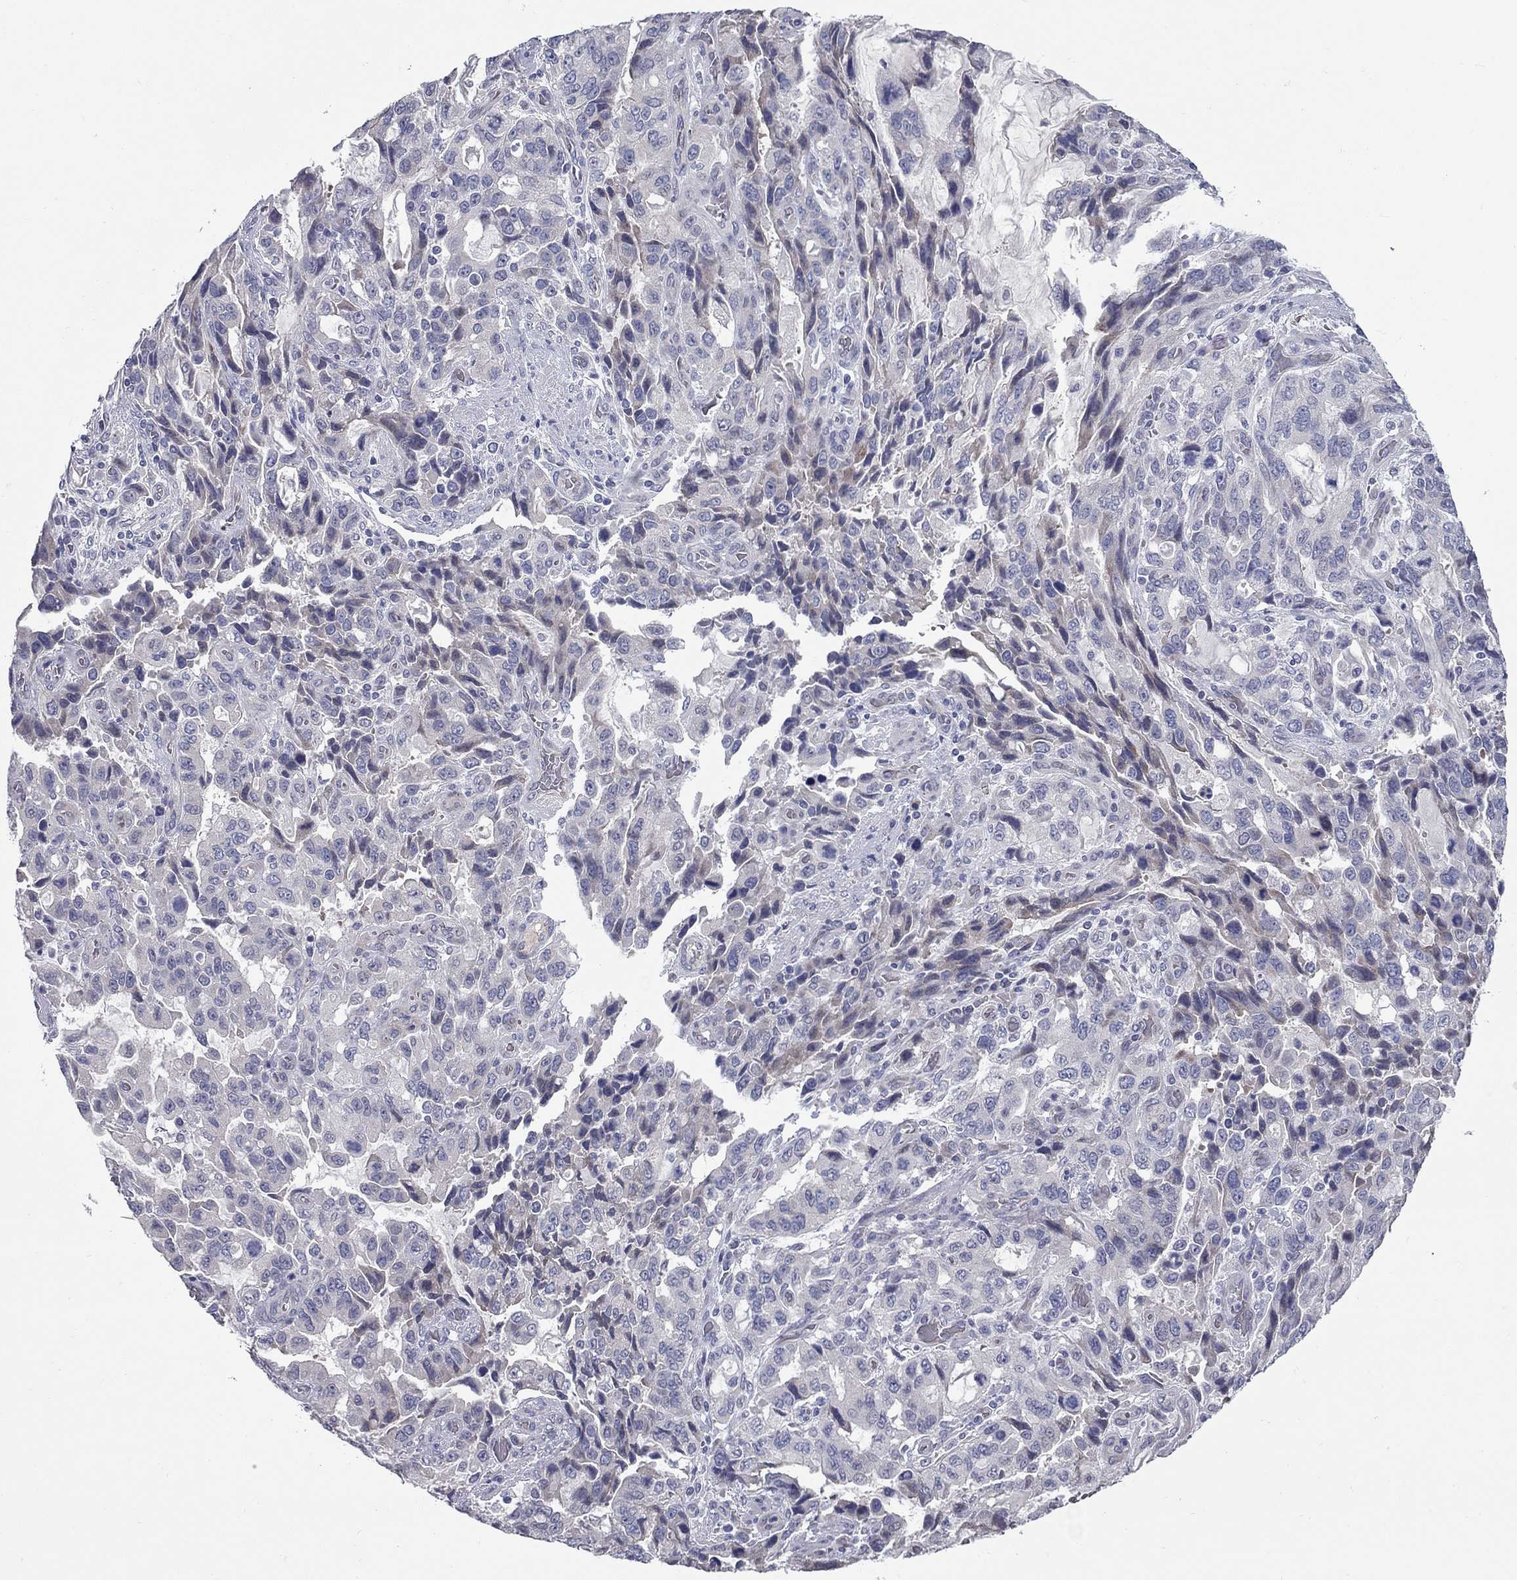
{"staining": {"intensity": "weak", "quantity": "<25%", "location": "cytoplasmic/membranous"}, "tissue": "stomach cancer", "cell_type": "Tumor cells", "image_type": "cancer", "snomed": [{"axis": "morphology", "description": "Adenocarcinoma, NOS"}, {"axis": "topography", "description": "Stomach, upper"}], "caption": "Stomach cancer (adenocarcinoma) was stained to show a protein in brown. There is no significant positivity in tumor cells.", "gene": "UNC119B", "patient": {"sex": "male", "age": 85}}